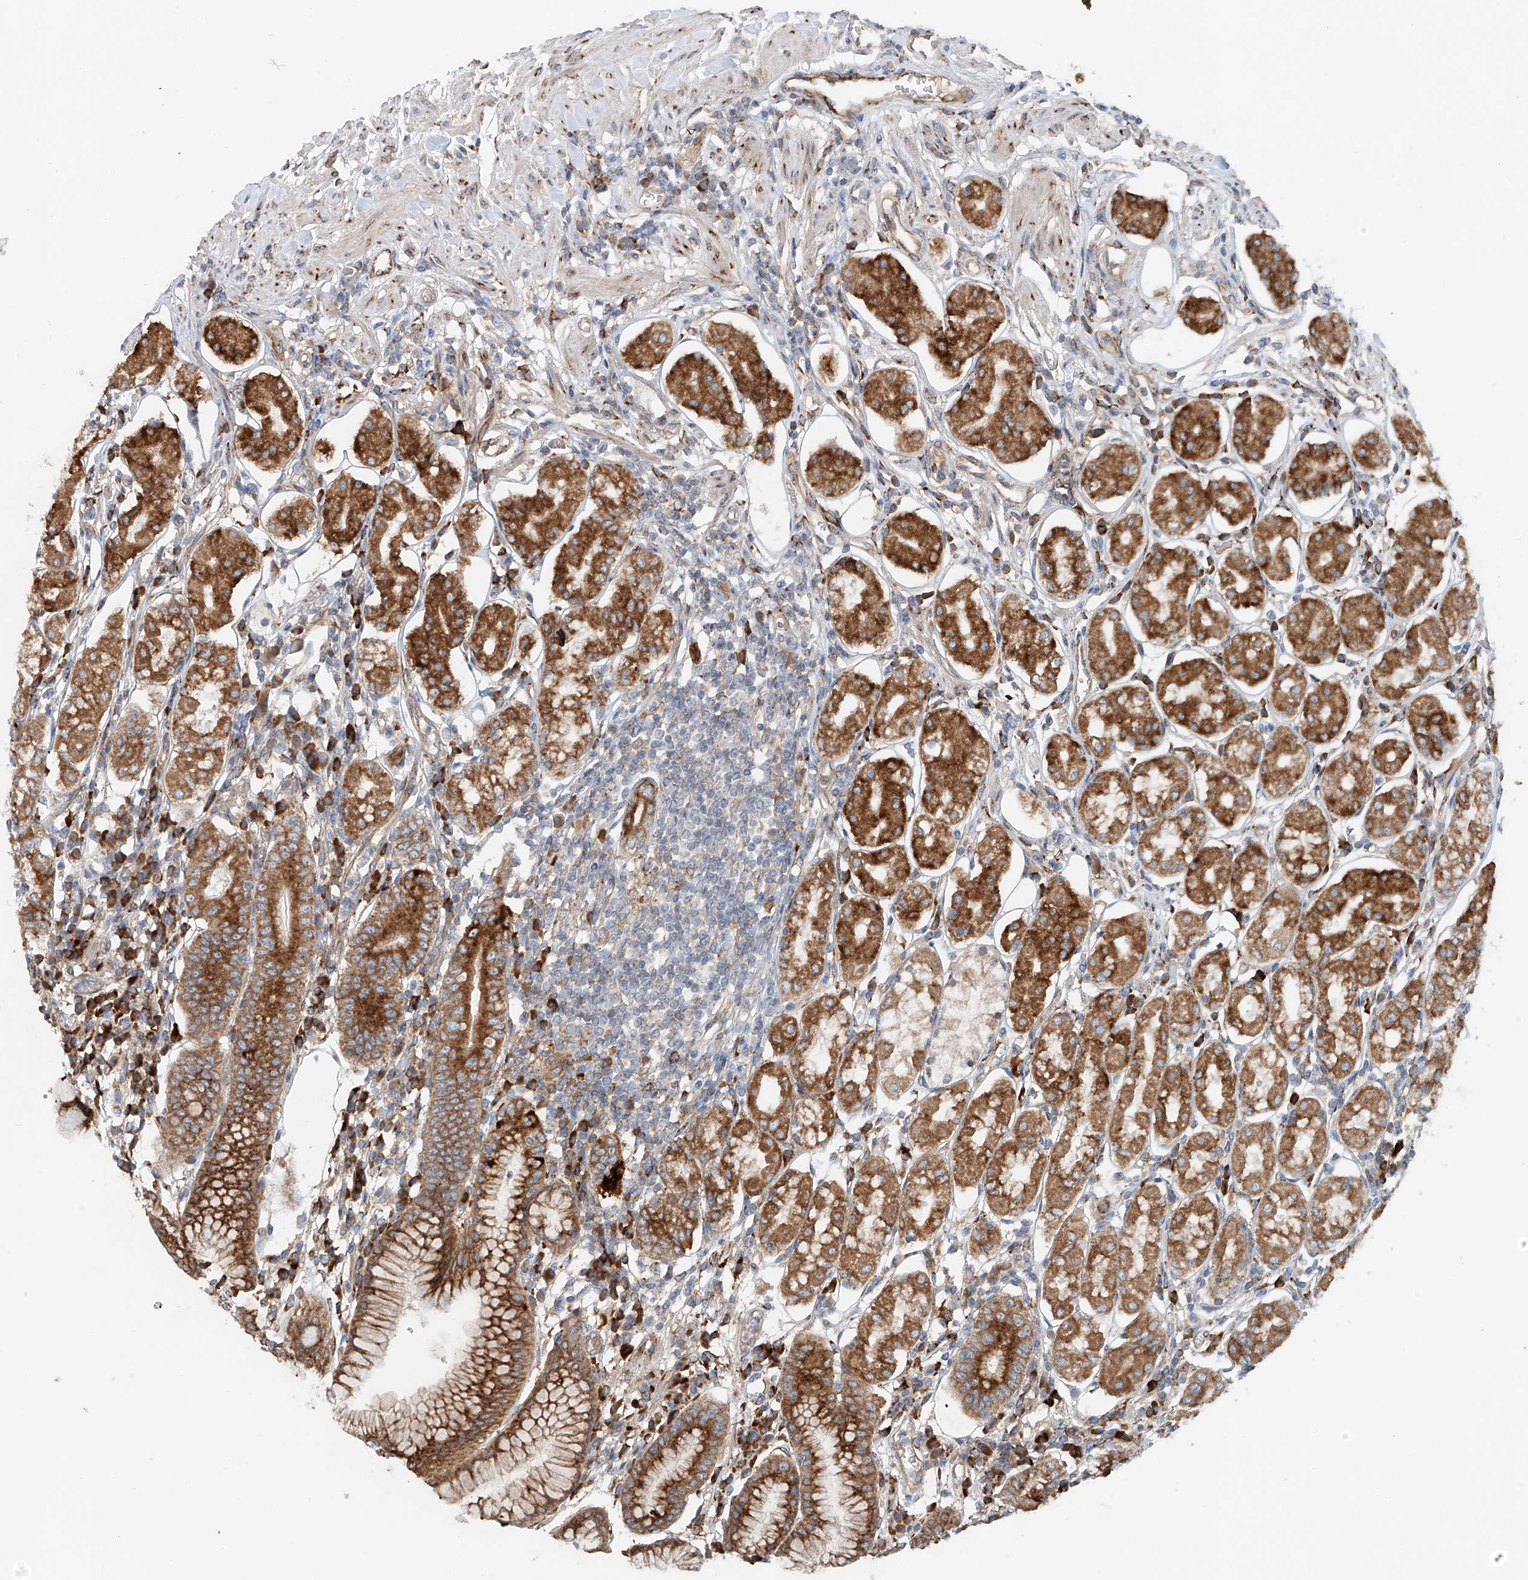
{"staining": {"intensity": "moderate", "quantity": ">75%", "location": "cytoplasmic/membranous"}, "tissue": "stomach", "cell_type": "Glandular cells", "image_type": "normal", "snomed": [{"axis": "morphology", "description": "Normal tissue, NOS"}, {"axis": "topography", "description": "Stomach"}, {"axis": "topography", "description": "Stomach, lower"}], "caption": "Brown immunohistochemical staining in unremarkable human stomach demonstrates moderate cytoplasmic/membranous expression in approximately >75% of glandular cells. (Stains: DAB (3,3'-diaminobenzidine) in brown, nuclei in blue, Microscopy: brightfield microscopy at high magnification).", "gene": "SNAP29", "patient": {"sex": "female", "age": 56}}